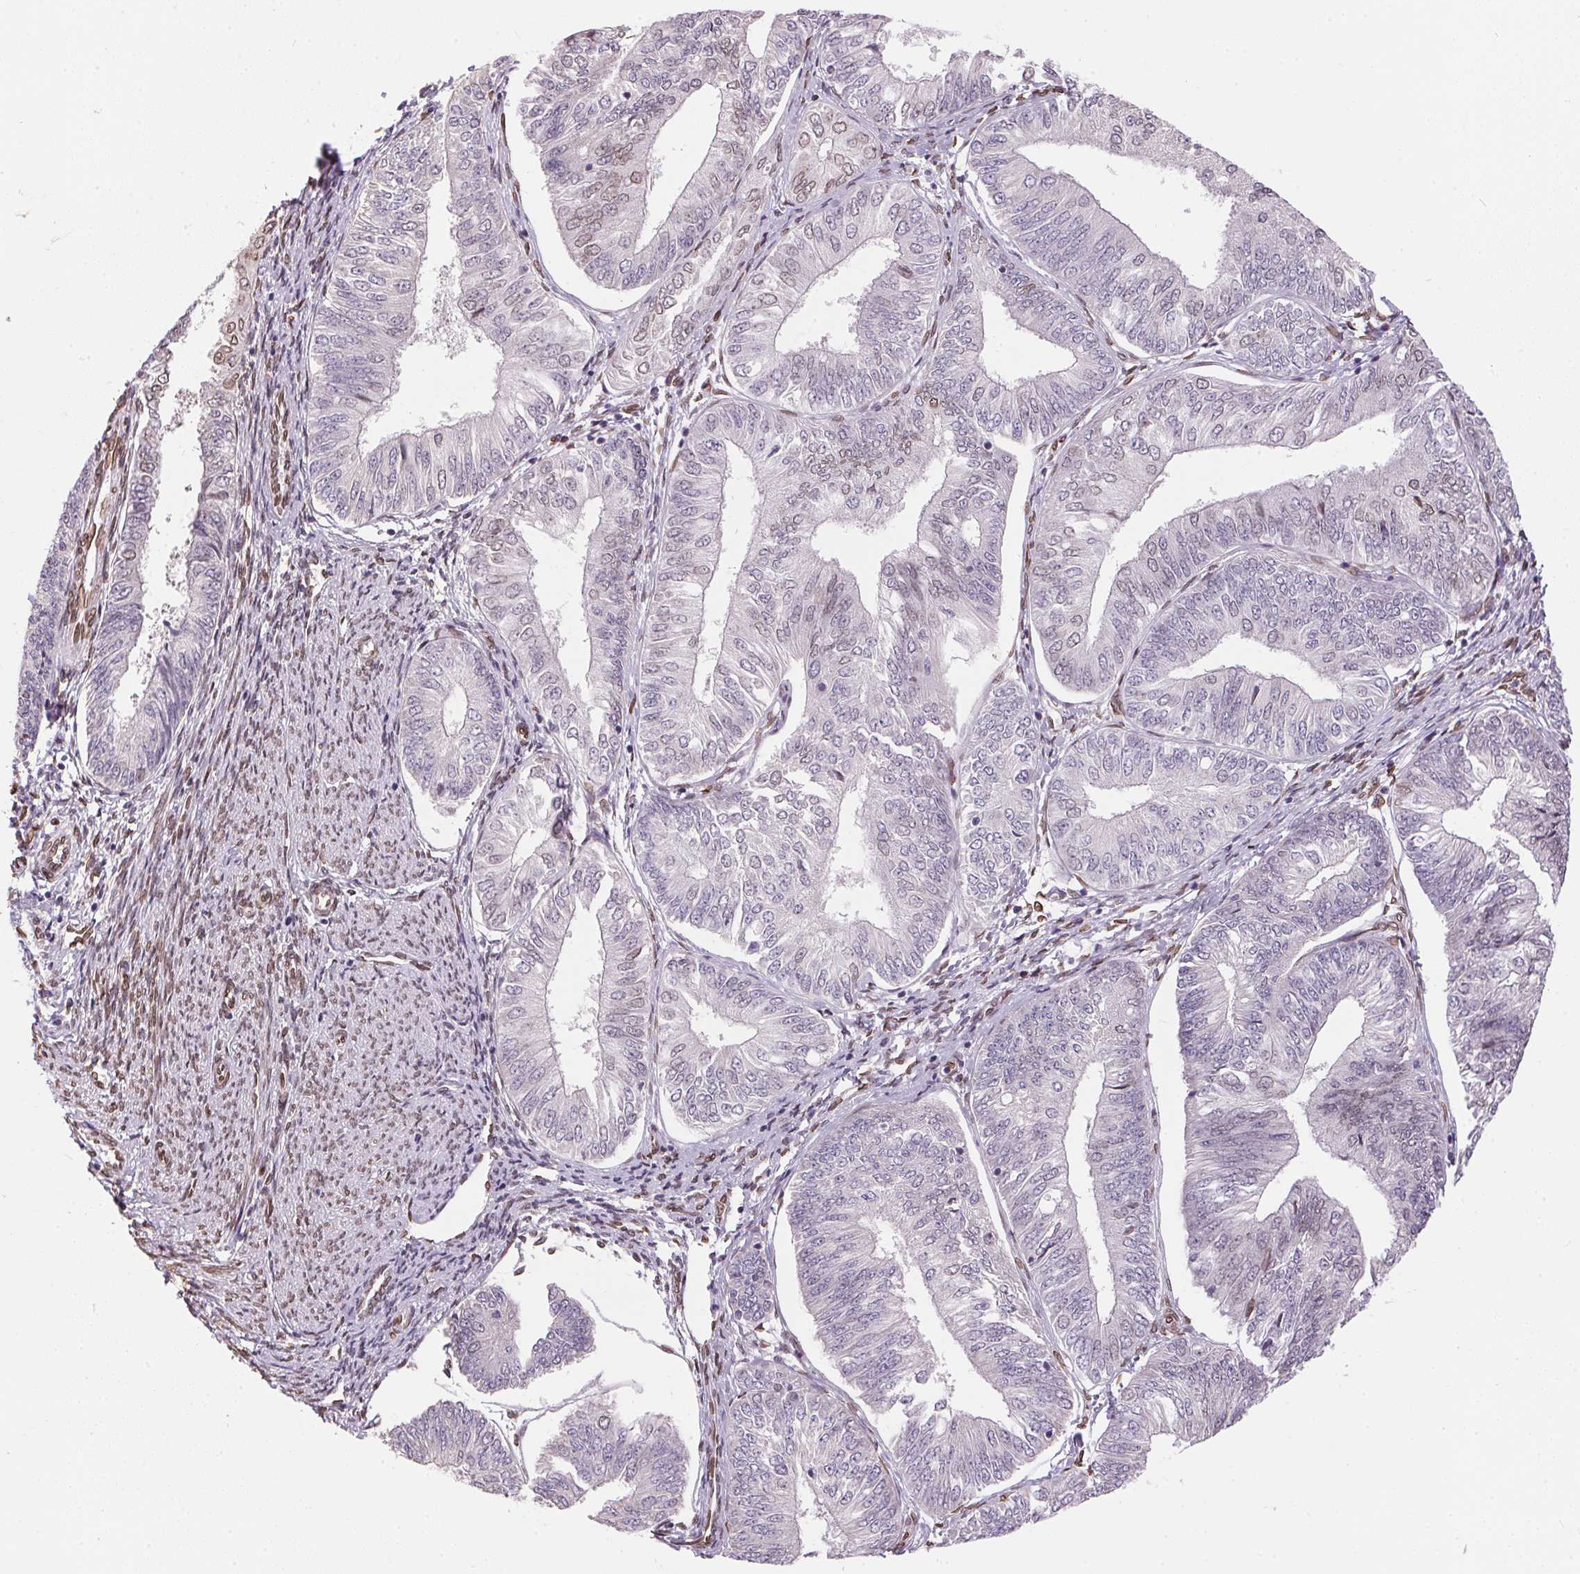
{"staining": {"intensity": "negative", "quantity": "none", "location": "none"}, "tissue": "endometrial cancer", "cell_type": "Tumor cells", "image_type": "cancer", "snomed": [{"axis": "morphology", "description": "Adenocarcinoma, NOS"}, {"axis": "topography", "description": "Endometrium"}], "caption": "An IHC image of endometrial cancer (adenocarcinoma) is shown. There is no staining in tumor cells of endometrial cancer (adenocarcinoma). (DAB (3,3'-diaminobenzidine) immunohistochemistry (IHC) with hematoxylin counter stain).", "gene": "TMEM175", "patient": {"sex": "female", "age": 58}}